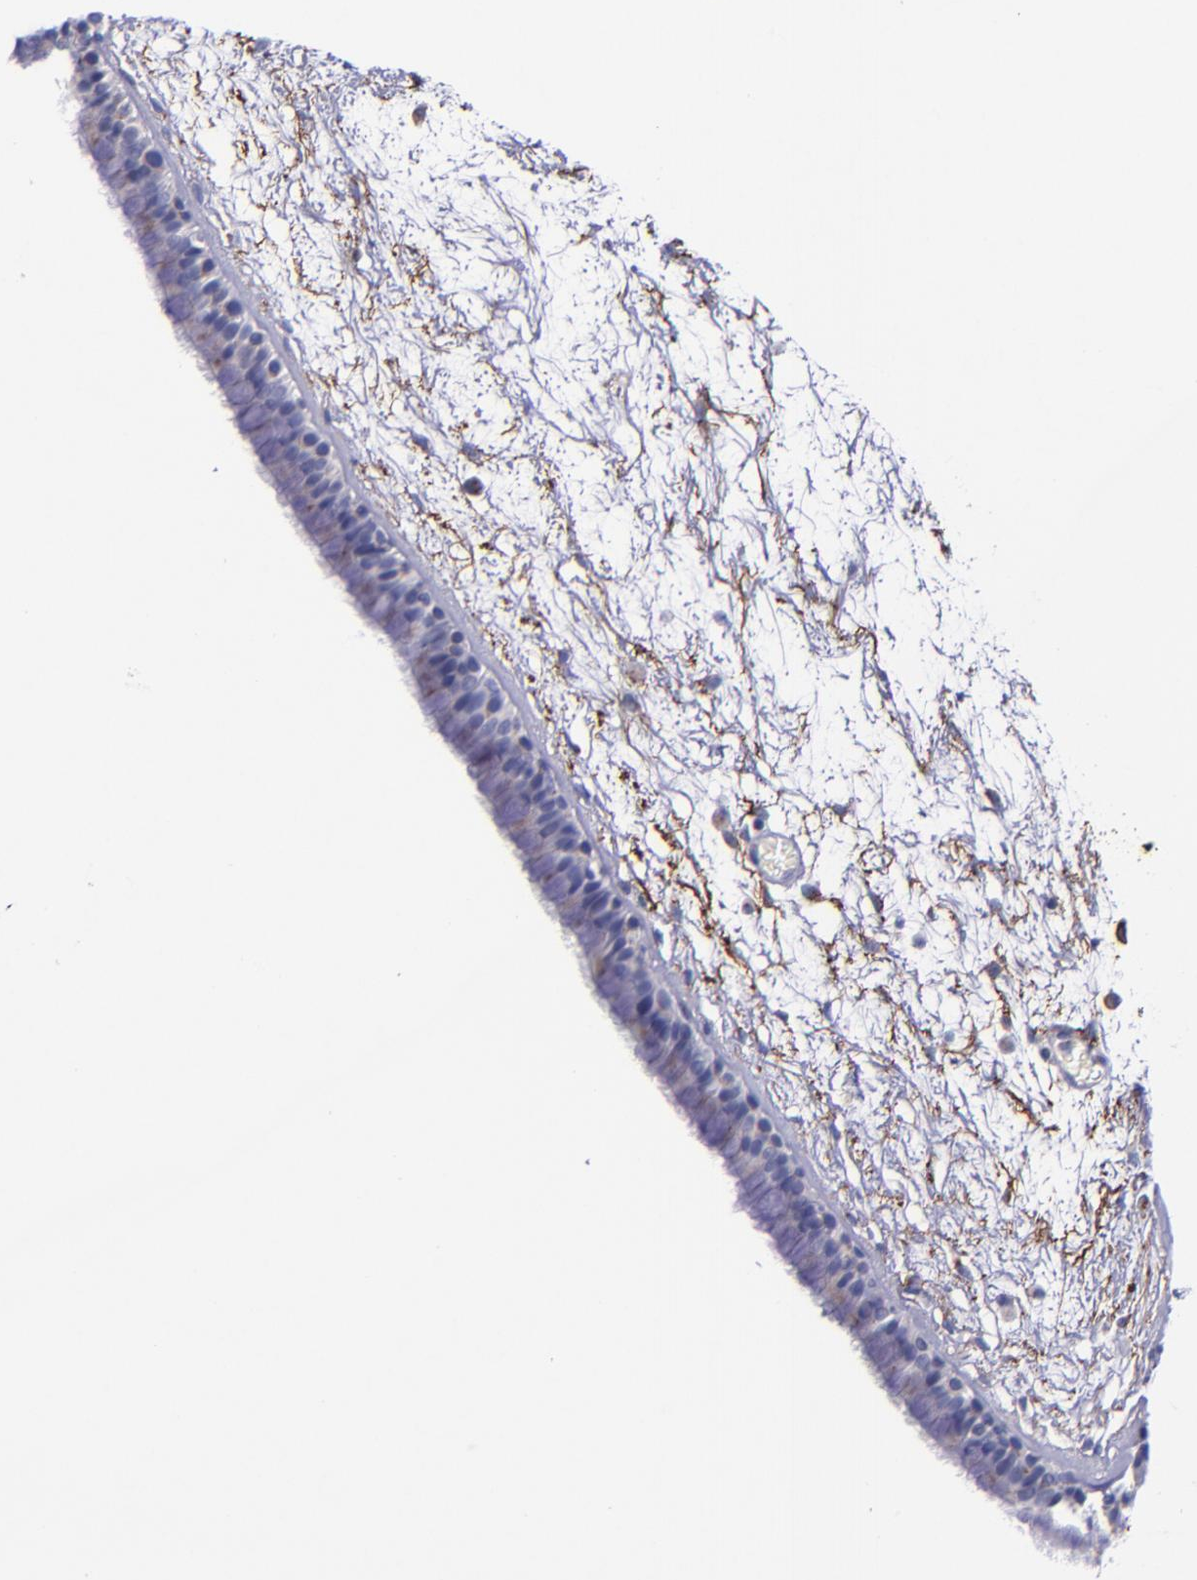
{"staining": {"intensity": "negative", "quantity": "none", "location": "none"}, "tissue": "nasopharynx", "cell_type": "Respiratory epithelial cells", "image_type": "normal", "snomed": [{"axis": "morphology", "description": "Normal tissue, NOS"}, {"axis": "morphology", "description": "Inflammation, NOS"}, {"axis": "topography", "description": "Nasopharynx"}], "caption": "This is an IHC photomicrograph of benign nasopharynx. There is no positivity in respiratory epithelial cells.", "gene": "IVL", "patient": {"sex": "male", "age": 48}}